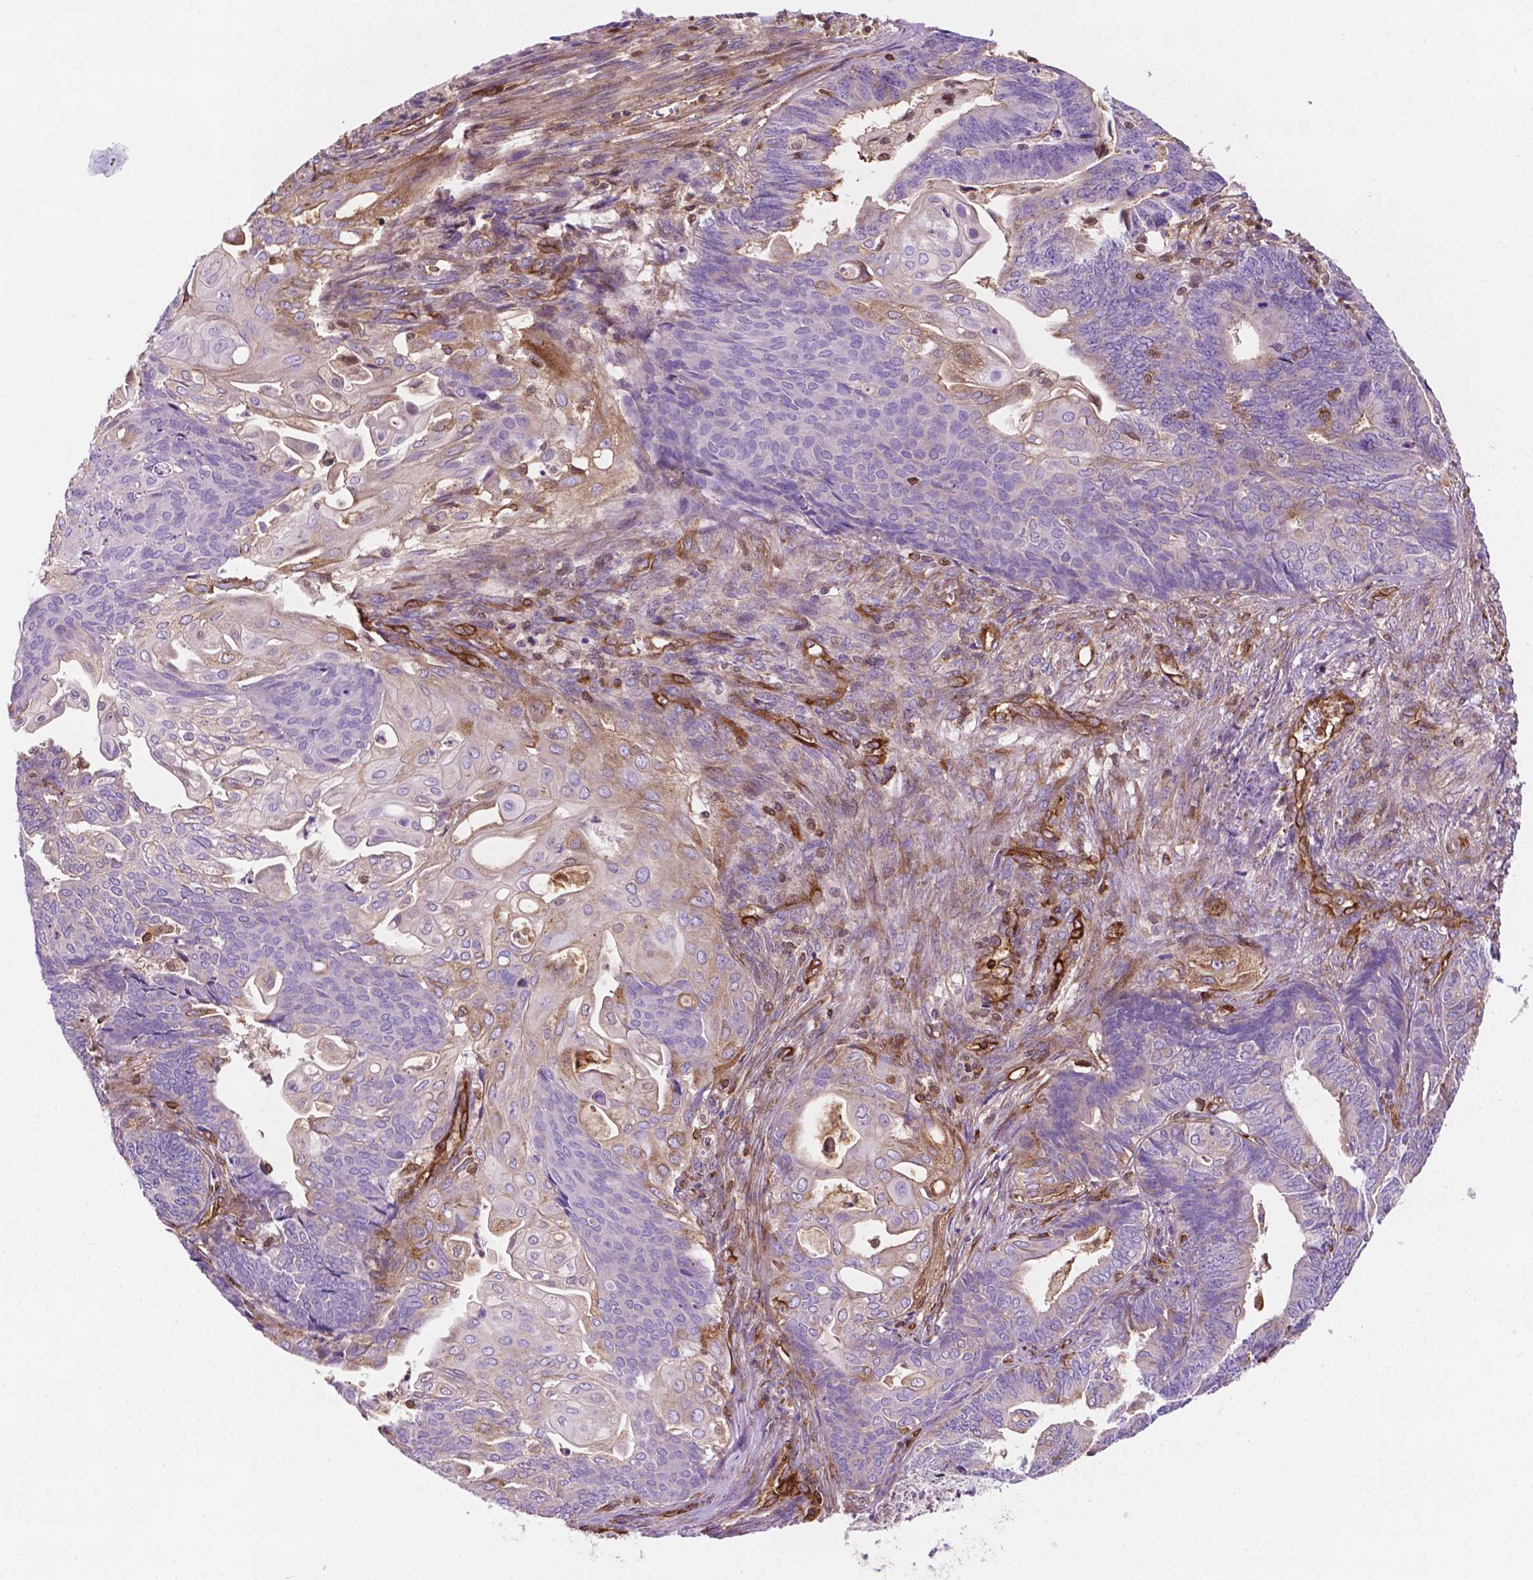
{"staining": {"intensity": "moderate", "quantity": "<25%", "location": "nuclear"}, "tissue": "endometrial cancer", "cell_type": "Tumor cells", "image_type": "cancer", "snomed": [{"axis": "morphology", "description": "Adenocarcinoma, NOS"}, {"axis": "topography", "description": "Endometrium"}], "caption": "IHC (DAB) staining of human endometrial adenocarcinoma displays moderate nuclear protein positivity in approximately <25% of tumor cells.", "gene": "DCN", "patient": {"sex": "female", "age": 73}}